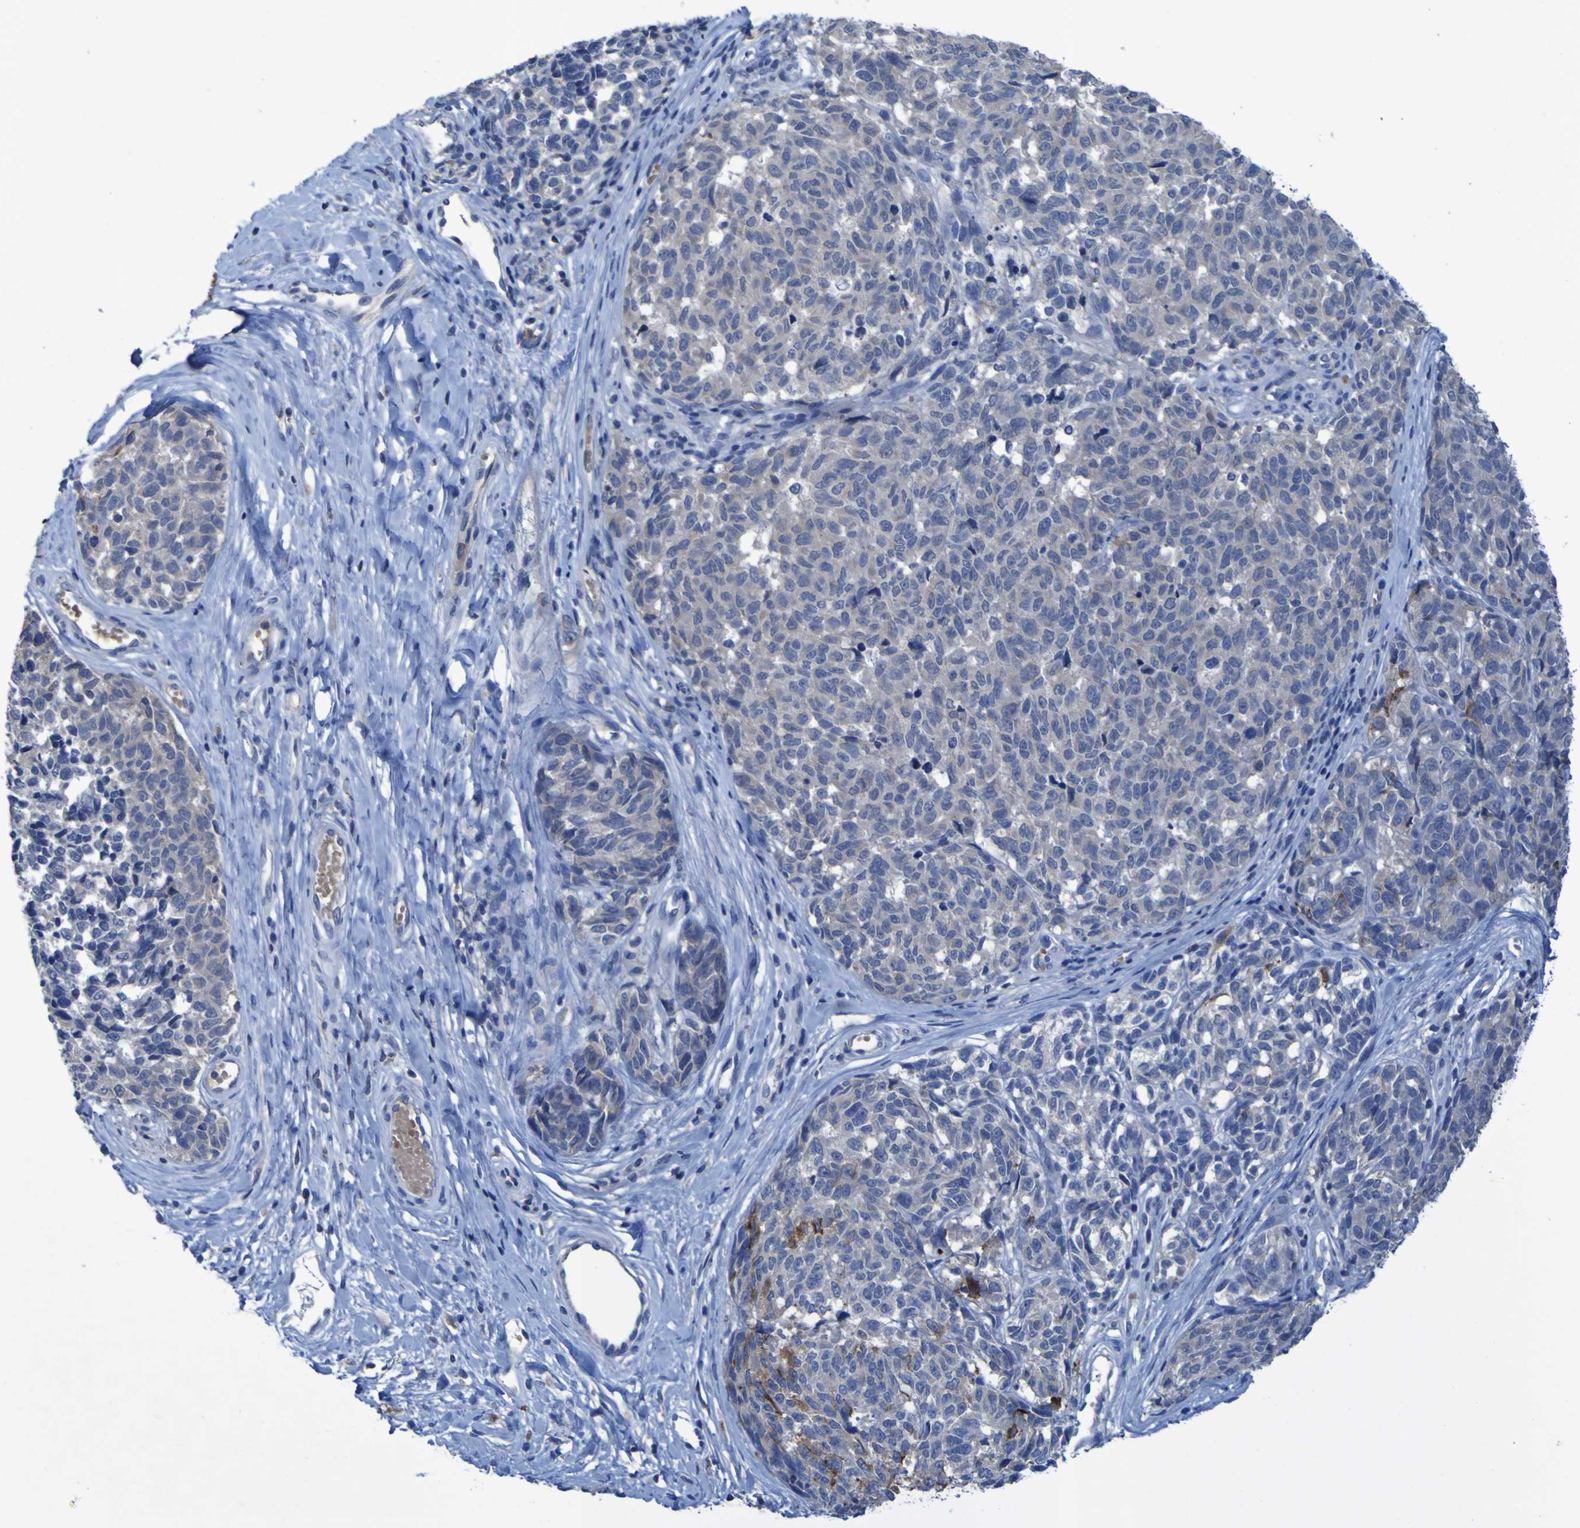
{"staining": {"intensity": "negative", "quantity": "none", "location": "none"}, "tissue": "melanoma", "cell_type": "Tumor cells", "image_type": "cancer", "snomed": [{"axis": "morphology", "description": "Malignant melanoma, NOS"}, {"axis": "topography", "description": "Skin"}], "caption": "Tumor cells show no significant expression in melanoma.", "gene": "SGK2", "patient": {"sex": "female", "age": 64}}